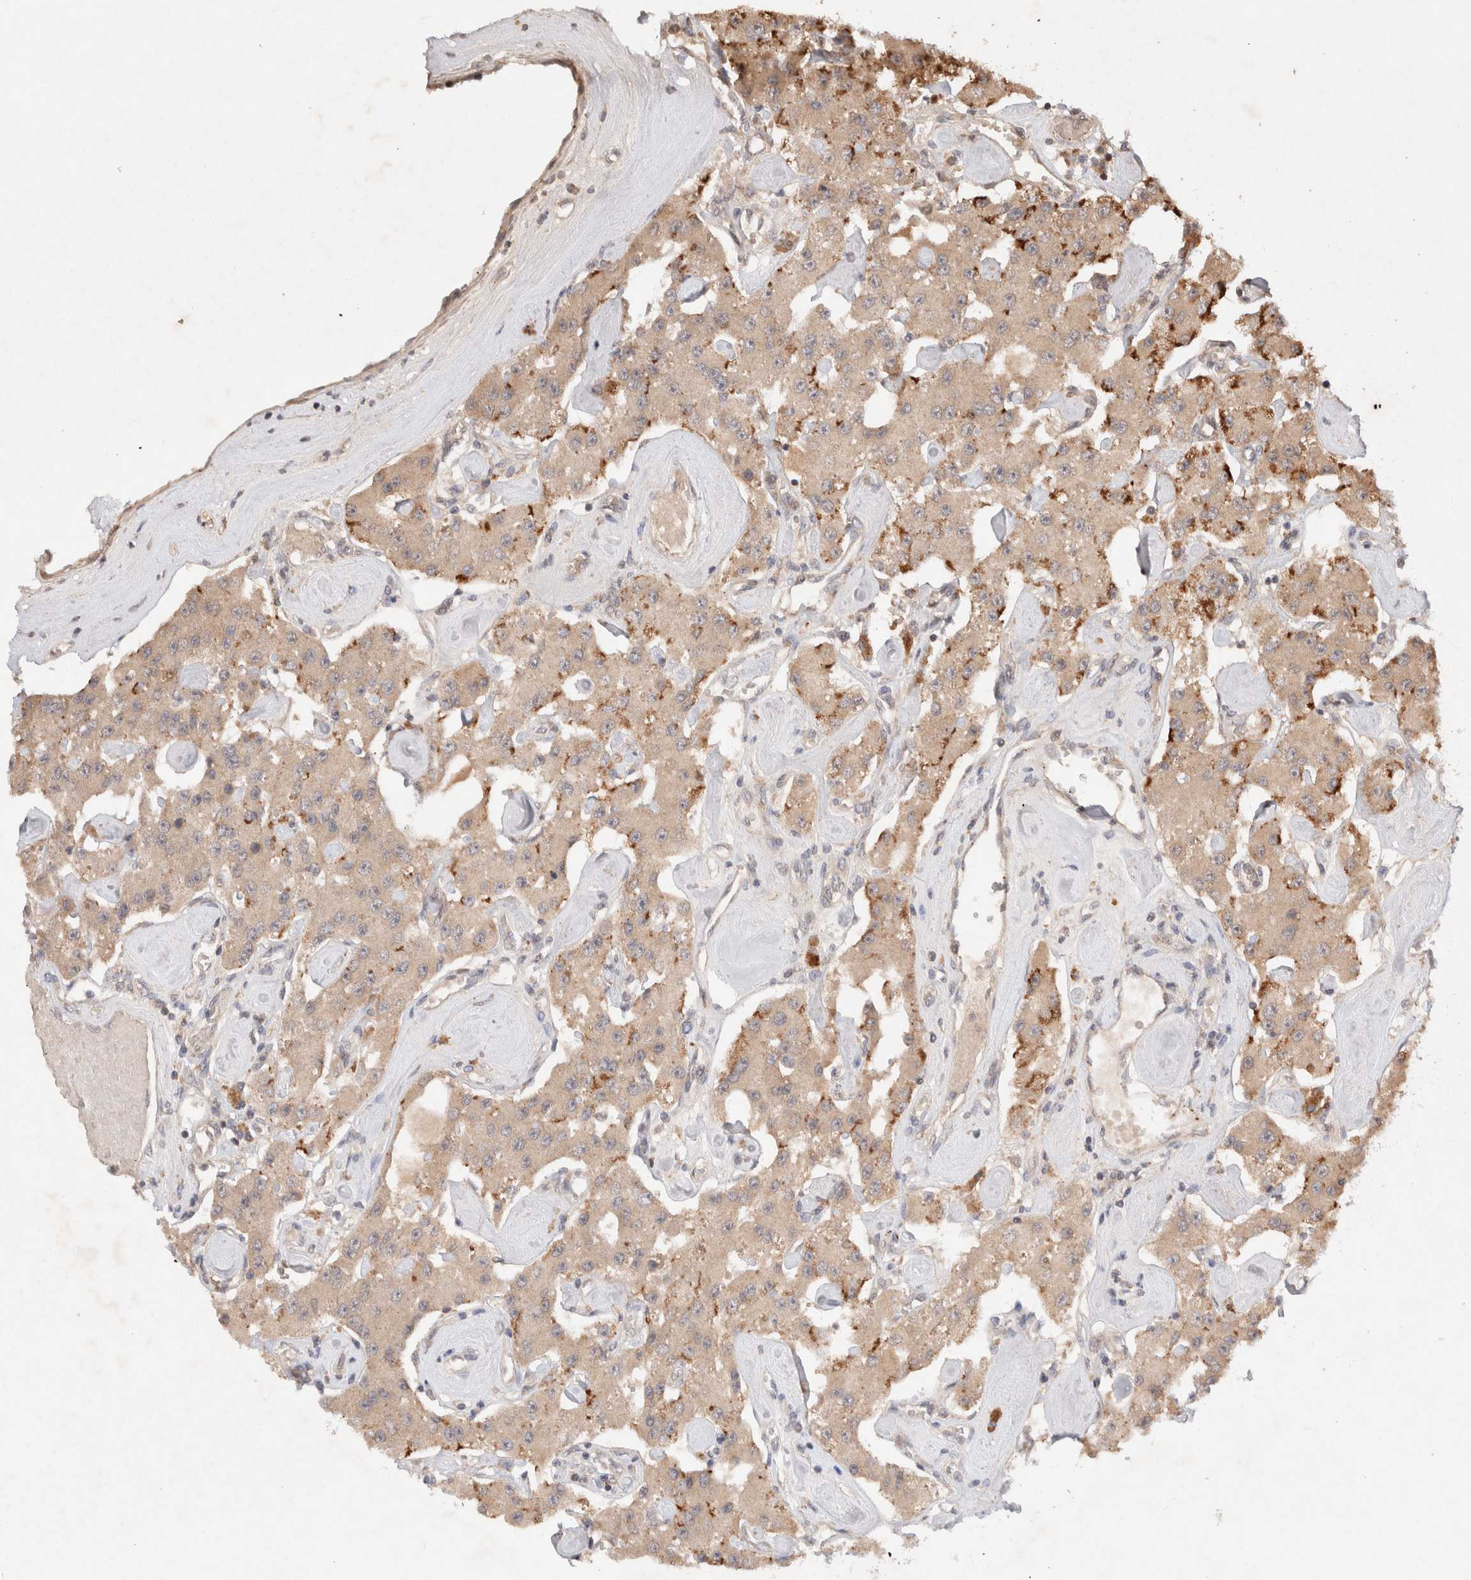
{"staining": {"intensity": "weak", "quantity": ">75%", "location": "cytoplasmic/membranous"}, "tissue": "carcinoid", "cell_type": "Tumor cells", "image_type": "cancer", "snomed": [{"axis": "morphology", "description": "Carcinoid, malignant, NOS"}, {"axis": "topography", "description": "Pancreas"}], "caption": "Malignant carcinoid was stained to show a protein in brown. There is low levels of weak cytoplasmic/membranous positivity in approximately >75% of tumor cells.", "gene": "KLHL20", "patient": {"sex": "male", "age": 41}}